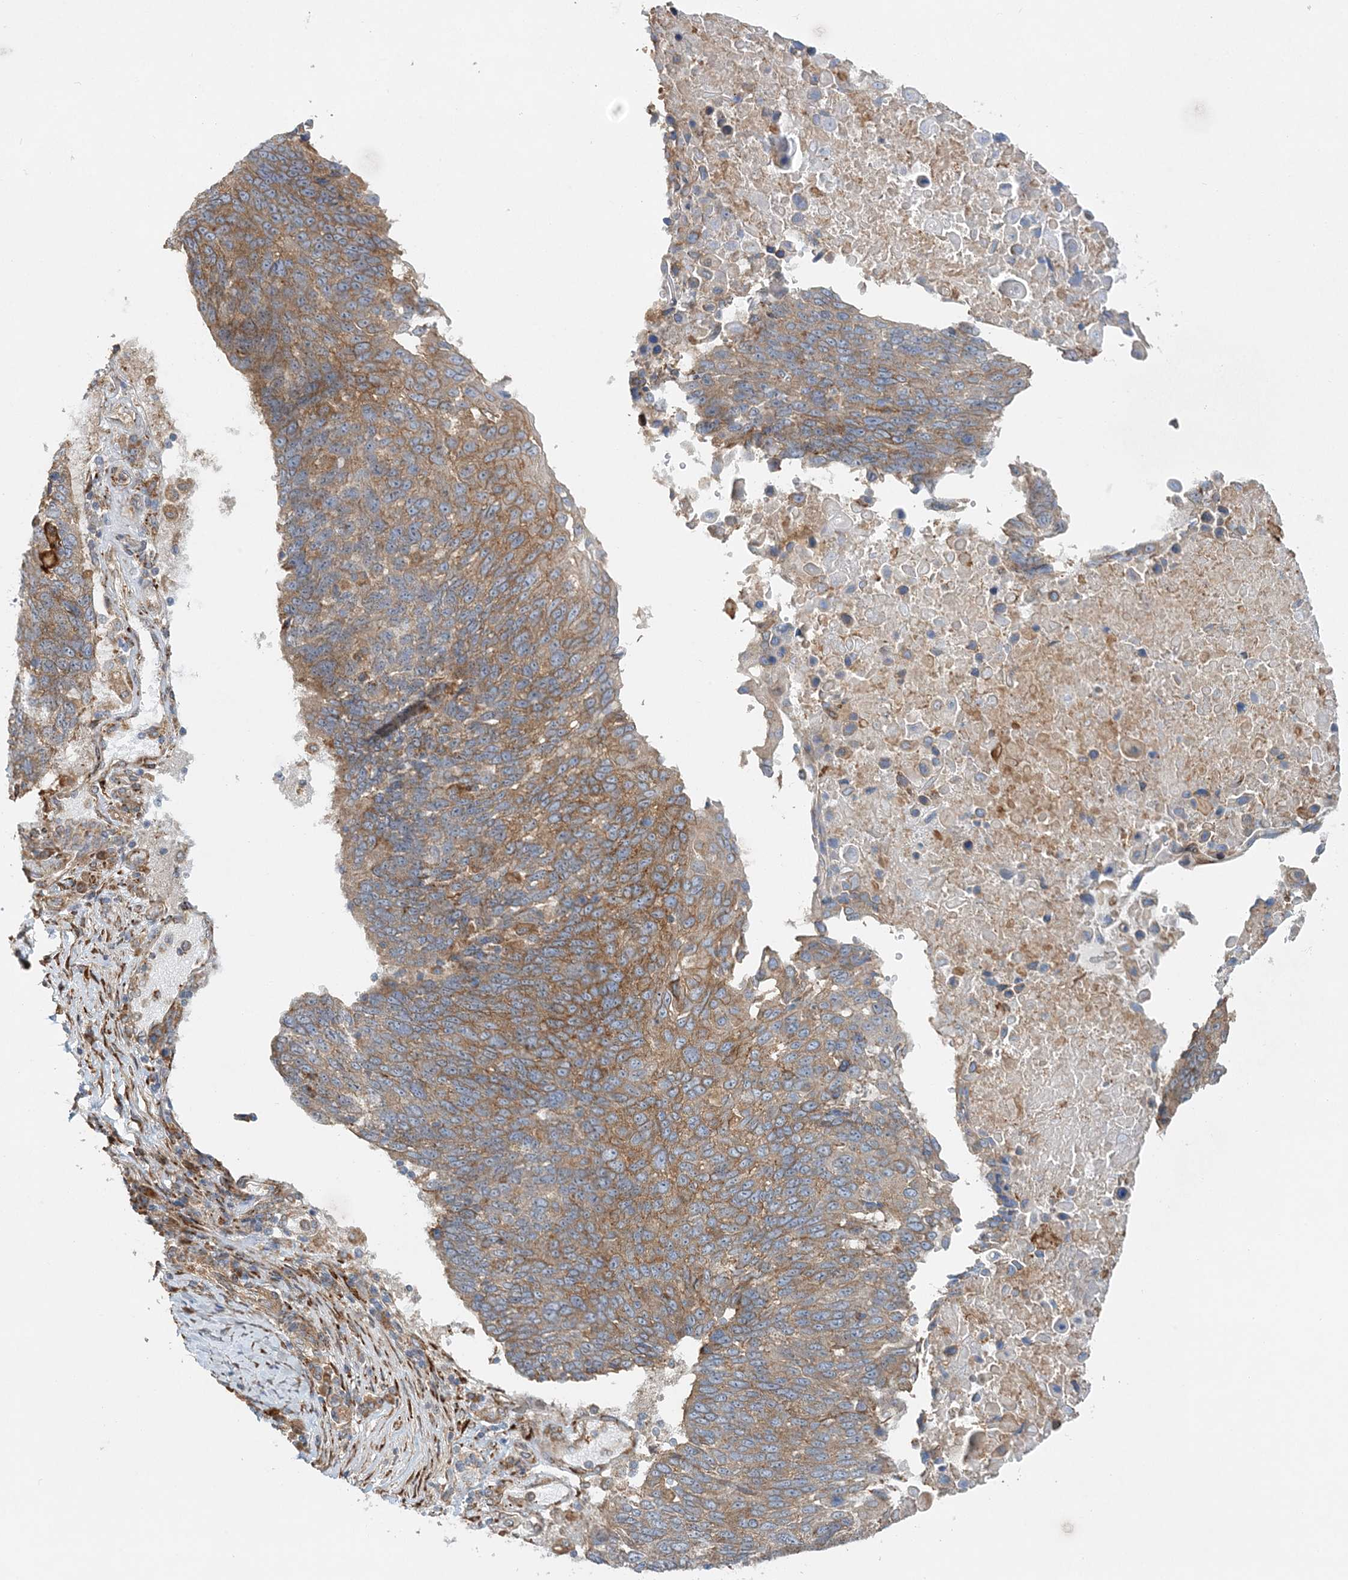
{"staining": {"intensity": "moderate", "quantity": ">75%", "location": "cytoplasmic/membranous"}, "tissue": "lung cancer", "cell_type": "Tumor cells", "image_type": "cancer", "snomed": [{"axis": "morphology", "description": "Squamous cell carcinoma, NOS"}, {"axis": "topography", "description": "Lung"}], "caption": "Immunohistochemical staining of lung cancer (squamous cell carcinoma) exhibits medium levels of moderate cytoplasmic/membranous protein staining in approximately >75% of tumor cells.", "gene": "ZFYVE16", "patient": {"sex": "male", "age": 66}}